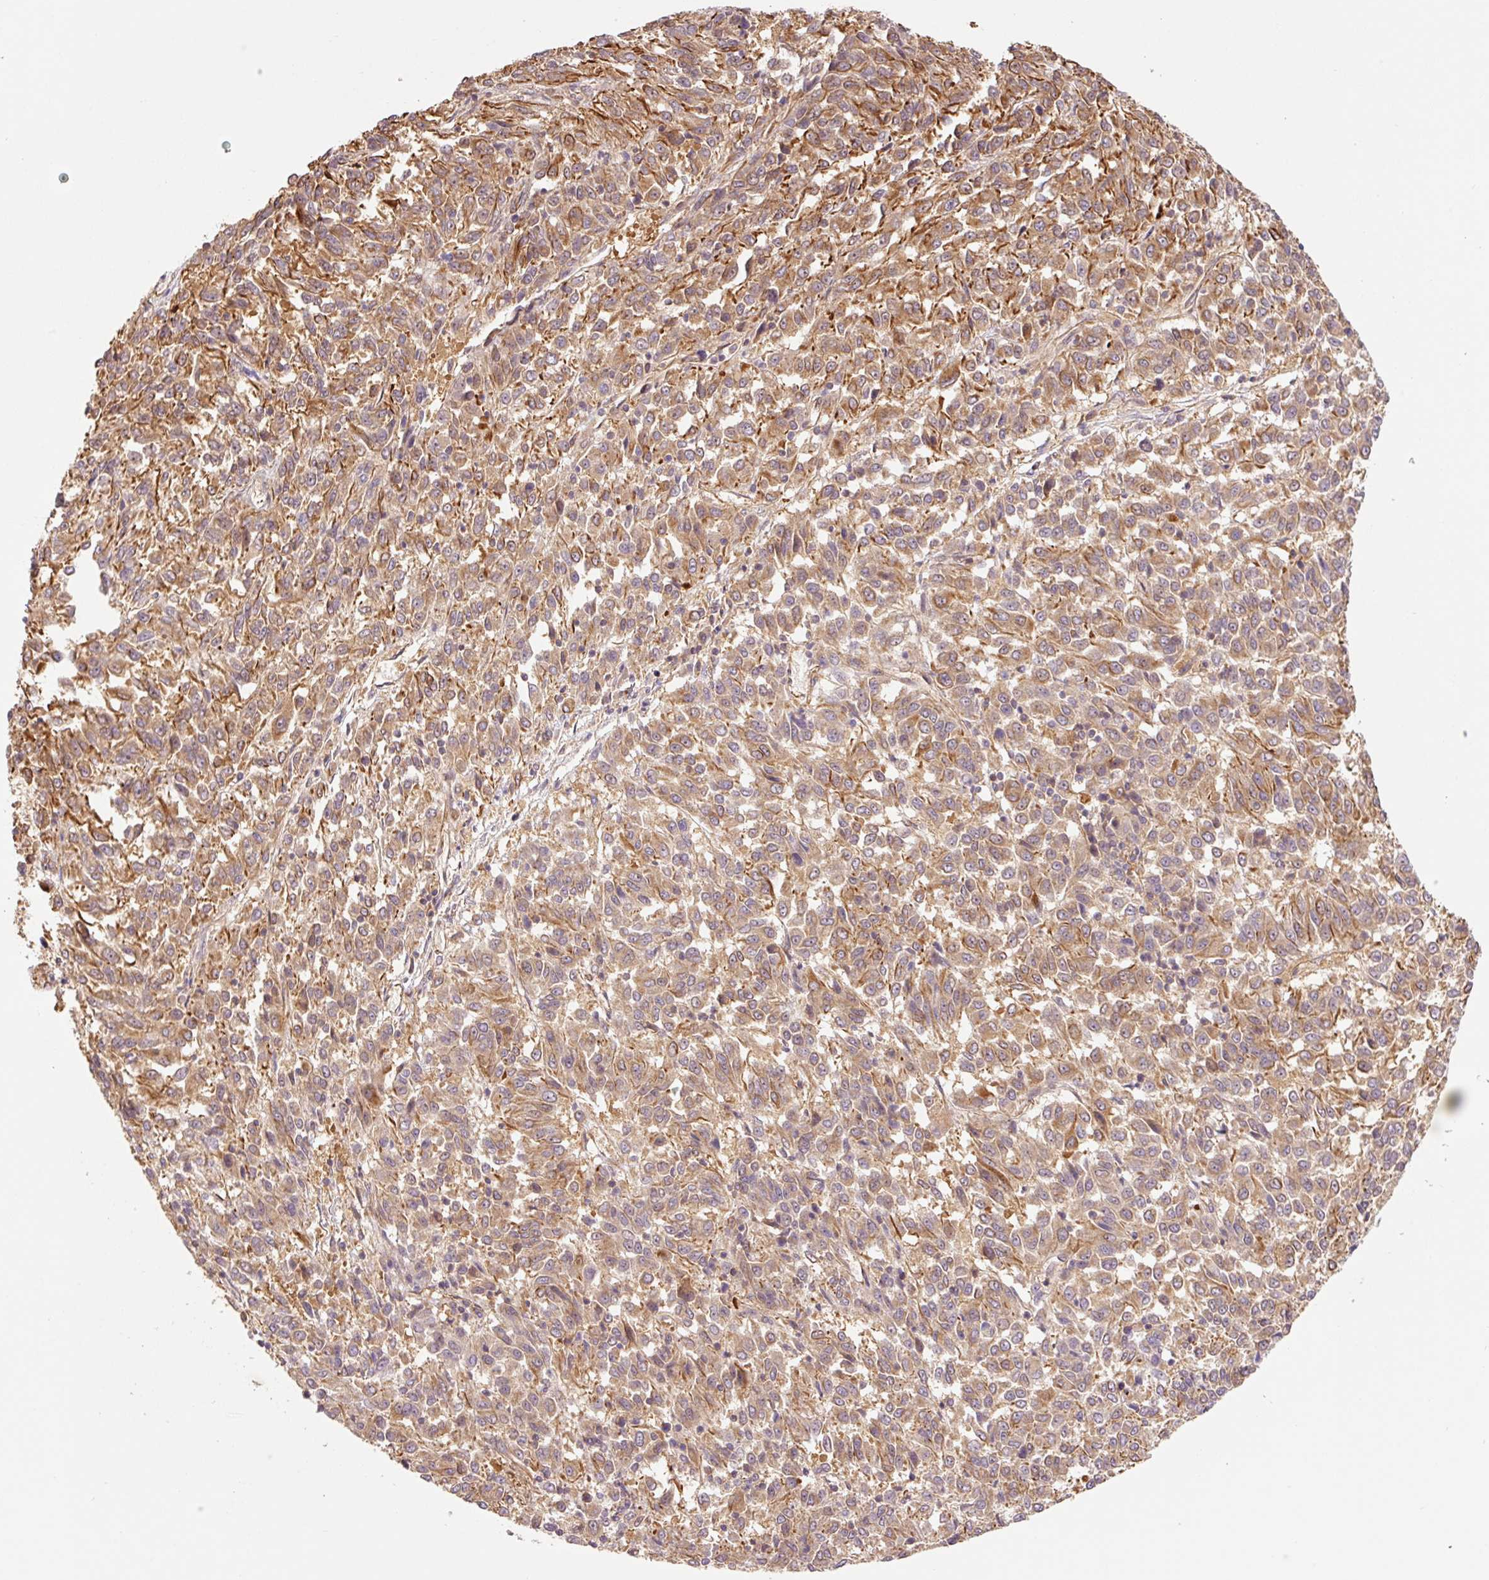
{"staining": {"intensity": "moderate", "quantity": ">75%", "location": "cytoplasmic/membranous"}, "tissue": "melanoma", "cell_type": "Tumor cells", "image_type": "cancer", "snomed": [{"axis": "morphology", "description": "Malignant melanoma, Metastatic site"}, {"axis": "topography", "description": "Lung"}], "caption": "Protein expression by IHC displays moderate cytoplasmic/membranous expression in approximately >75% of tumor cells in malignant melanoma (metastatic site). (DAB (3,3'-diaminobenzidine) = brown stain, brightfield microscopy at high magnification).", "gene": "PCK2", "patient": {"sex": "male", "age": 64}}